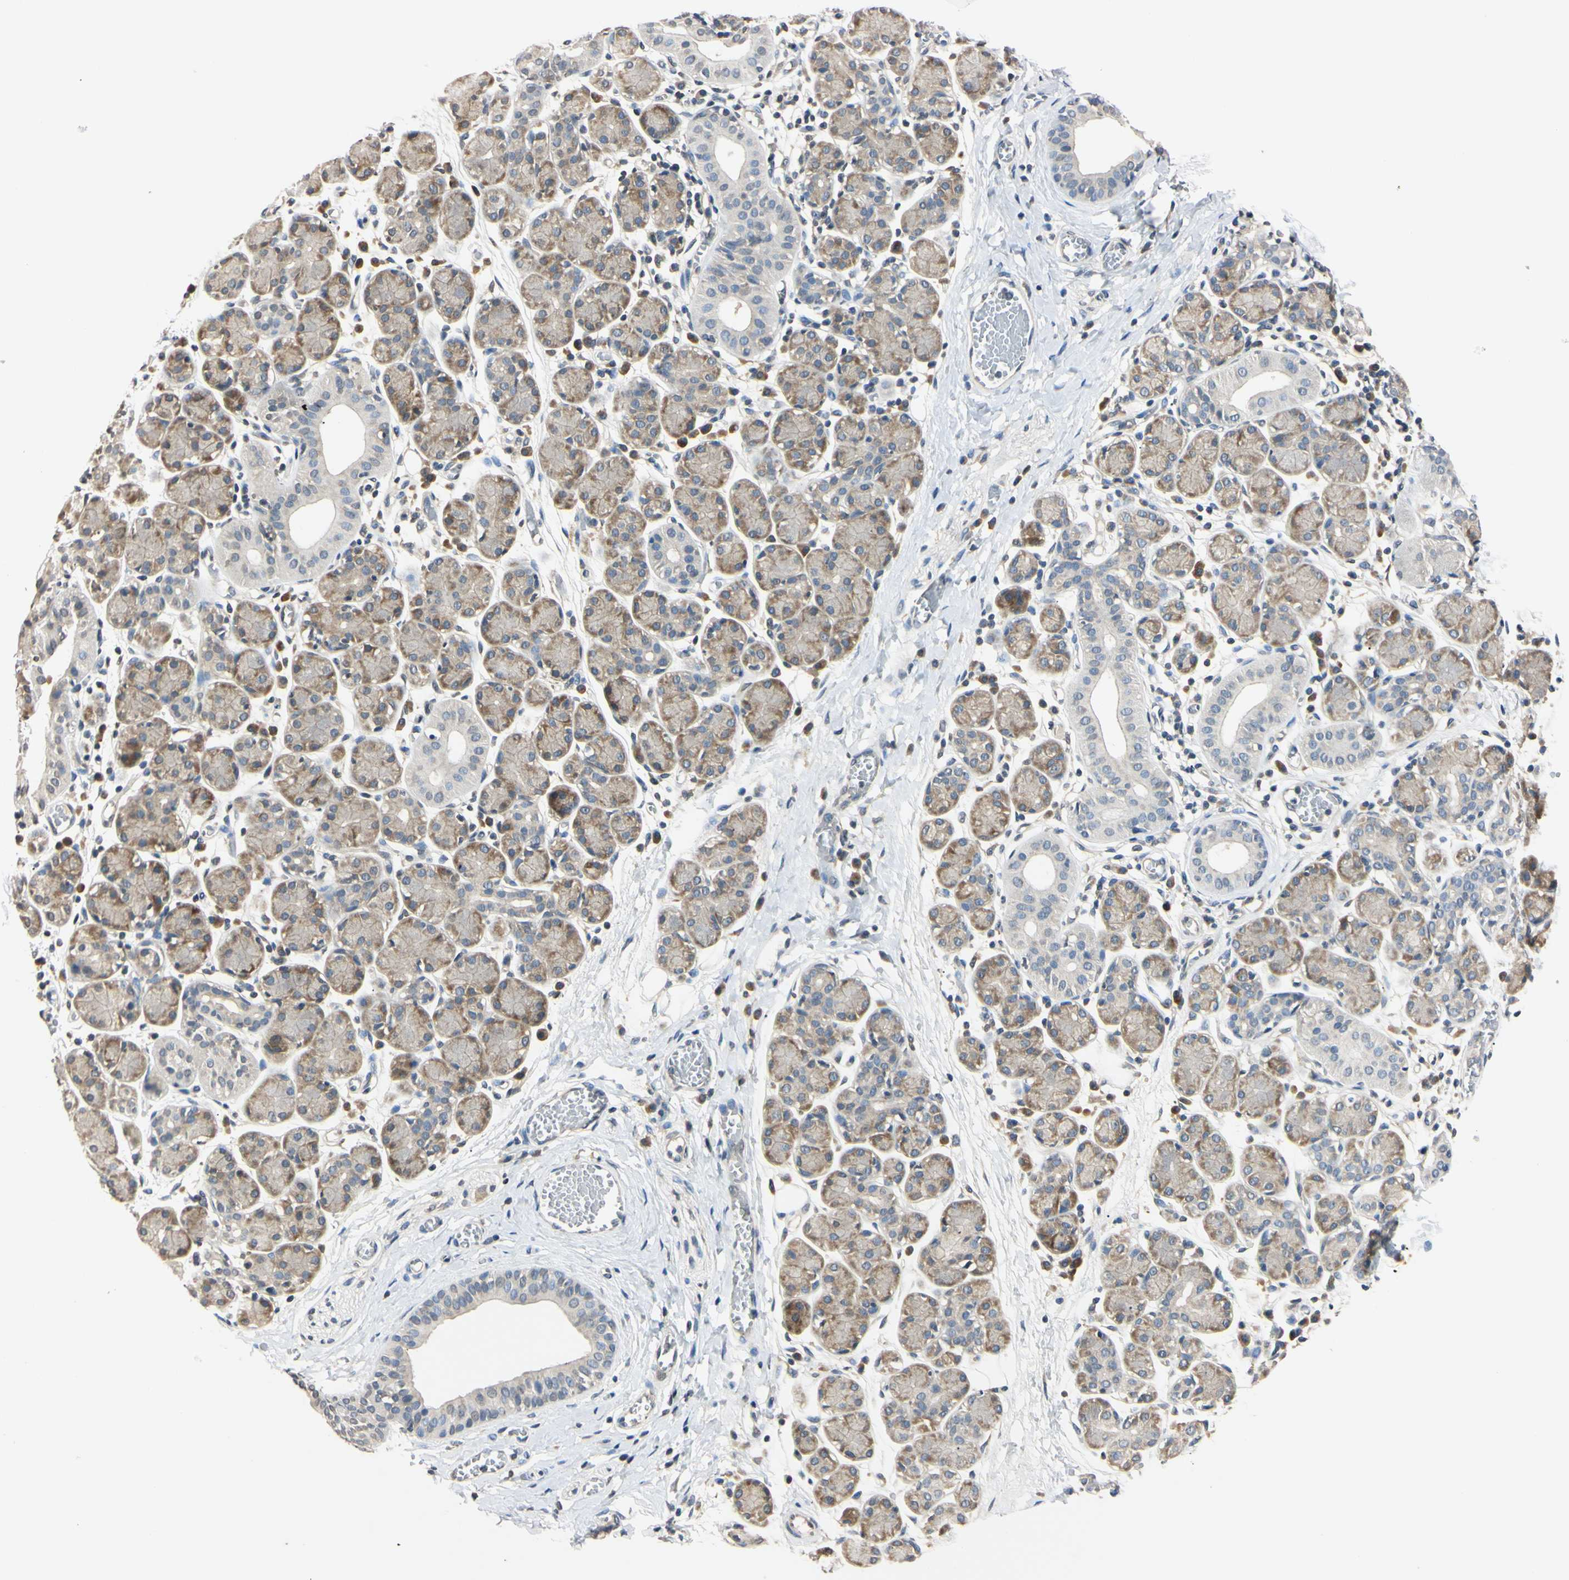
{"staining": {"intensity": "moderate", "quantity": "25%-75%", "location": "cytoplasmic/membranous"}, "tissue": "salivary gland", "cell_type": "Glandular cells", "image_type": "normal", "snomed": [{"axis": "morphology", "description": "Normal tissue, NOS"}, {"axis": "morphology", "description": "Inflammation, NOS"}, {"axis": "topography", "description": "Lymph node"}, {"axis": "topography", "description": "Salivary gland"}], "caption": "This image displays immunohistochemistry staining of normal salivary gland, with medium moderate cytoplasmic/membranous expression in about 25%-75% of glandular cells.", "gene": "EPN1", "patient": {"sex": "male", "age": 3}}